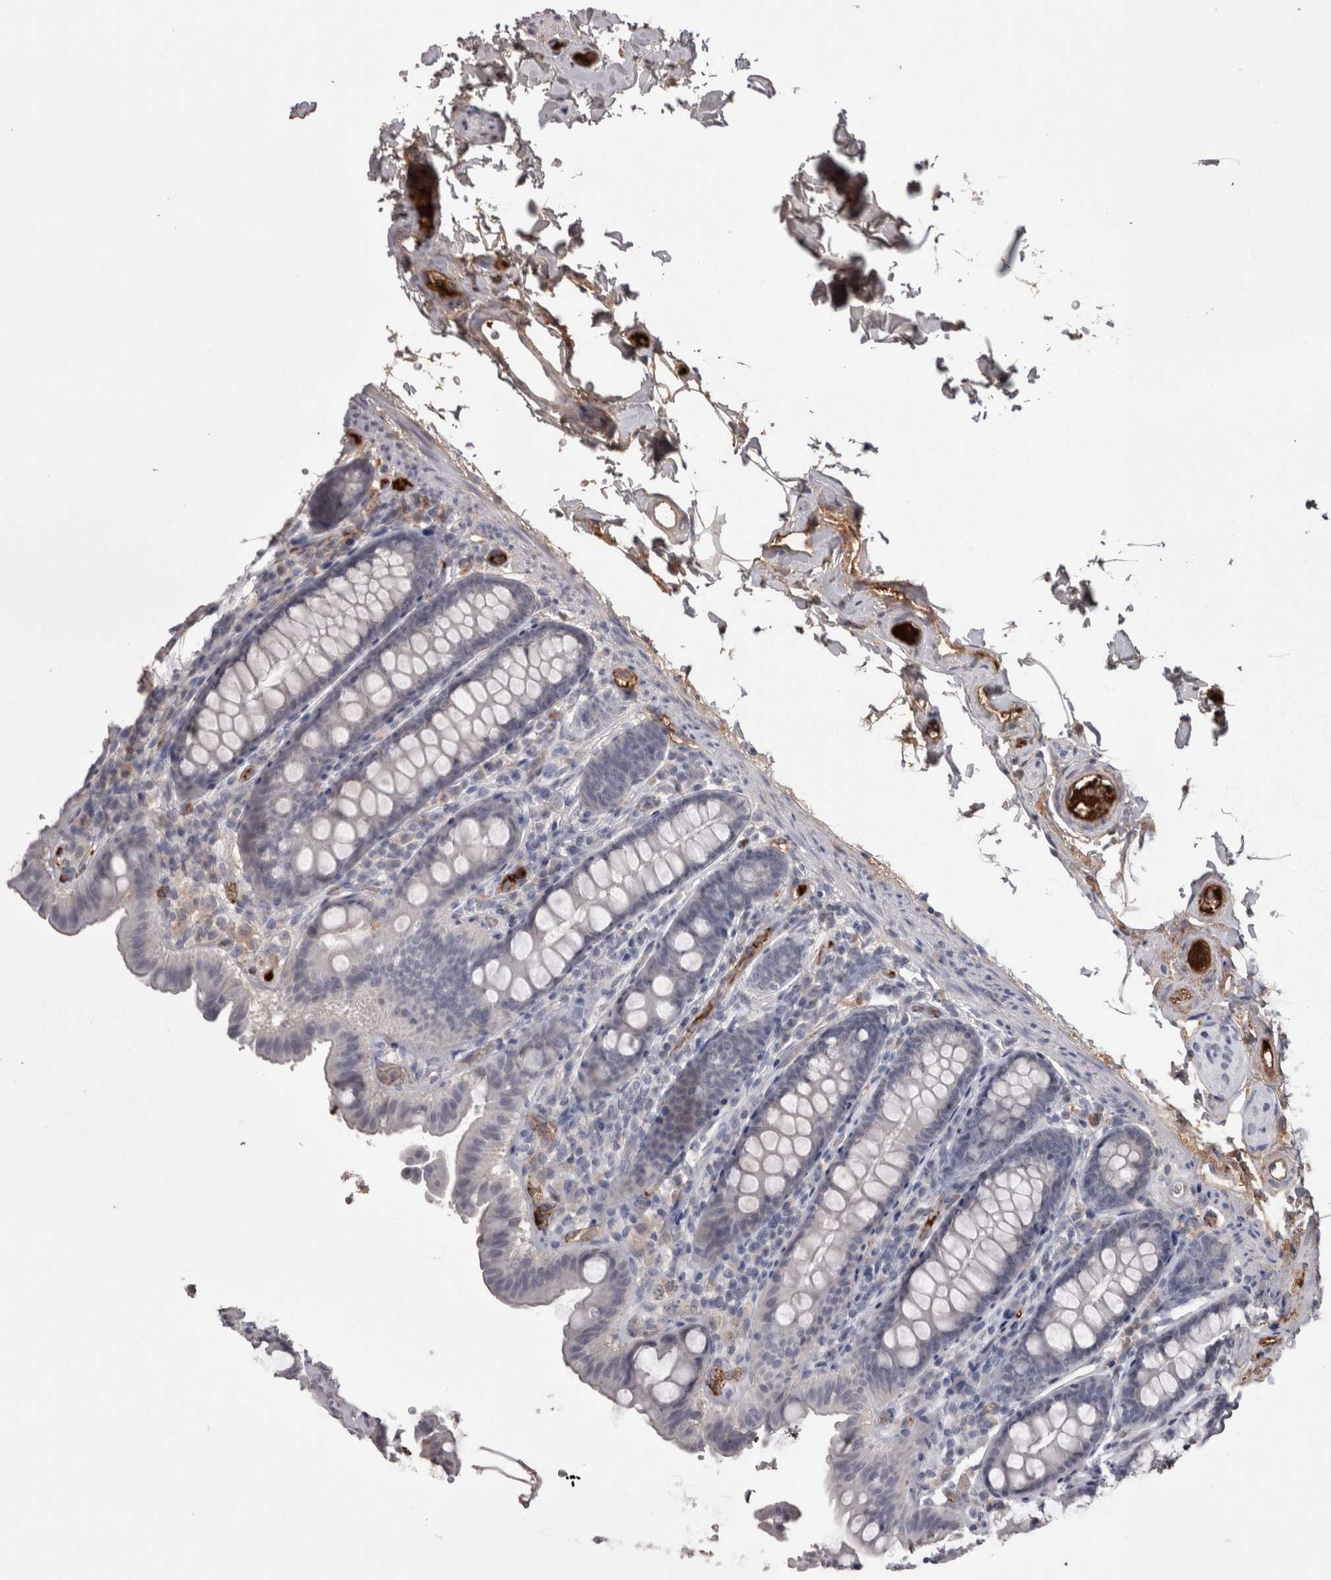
{"staining": {"intensity": "weak", "quantity": ">75%", "location": "cytoplasmic/membranous"}, "tissue": "colon", "cell_type": "Endothelial cells", "image_type": "normal", "snomed": [{"axis": "morphology", "description": "Normal tissue, NOS"}, {"axis": "topography", "description": "Colon"}, {"axis": "topography", "description": "Peripheral nerve tissue"}], "caption": "Protein analysis of unremarkable colon displays weak cytoplasmic/membranous expression in about >75% of endothelial cells.", "gene": "SAA4", "patient": {"sex": "female", "age": 61}}